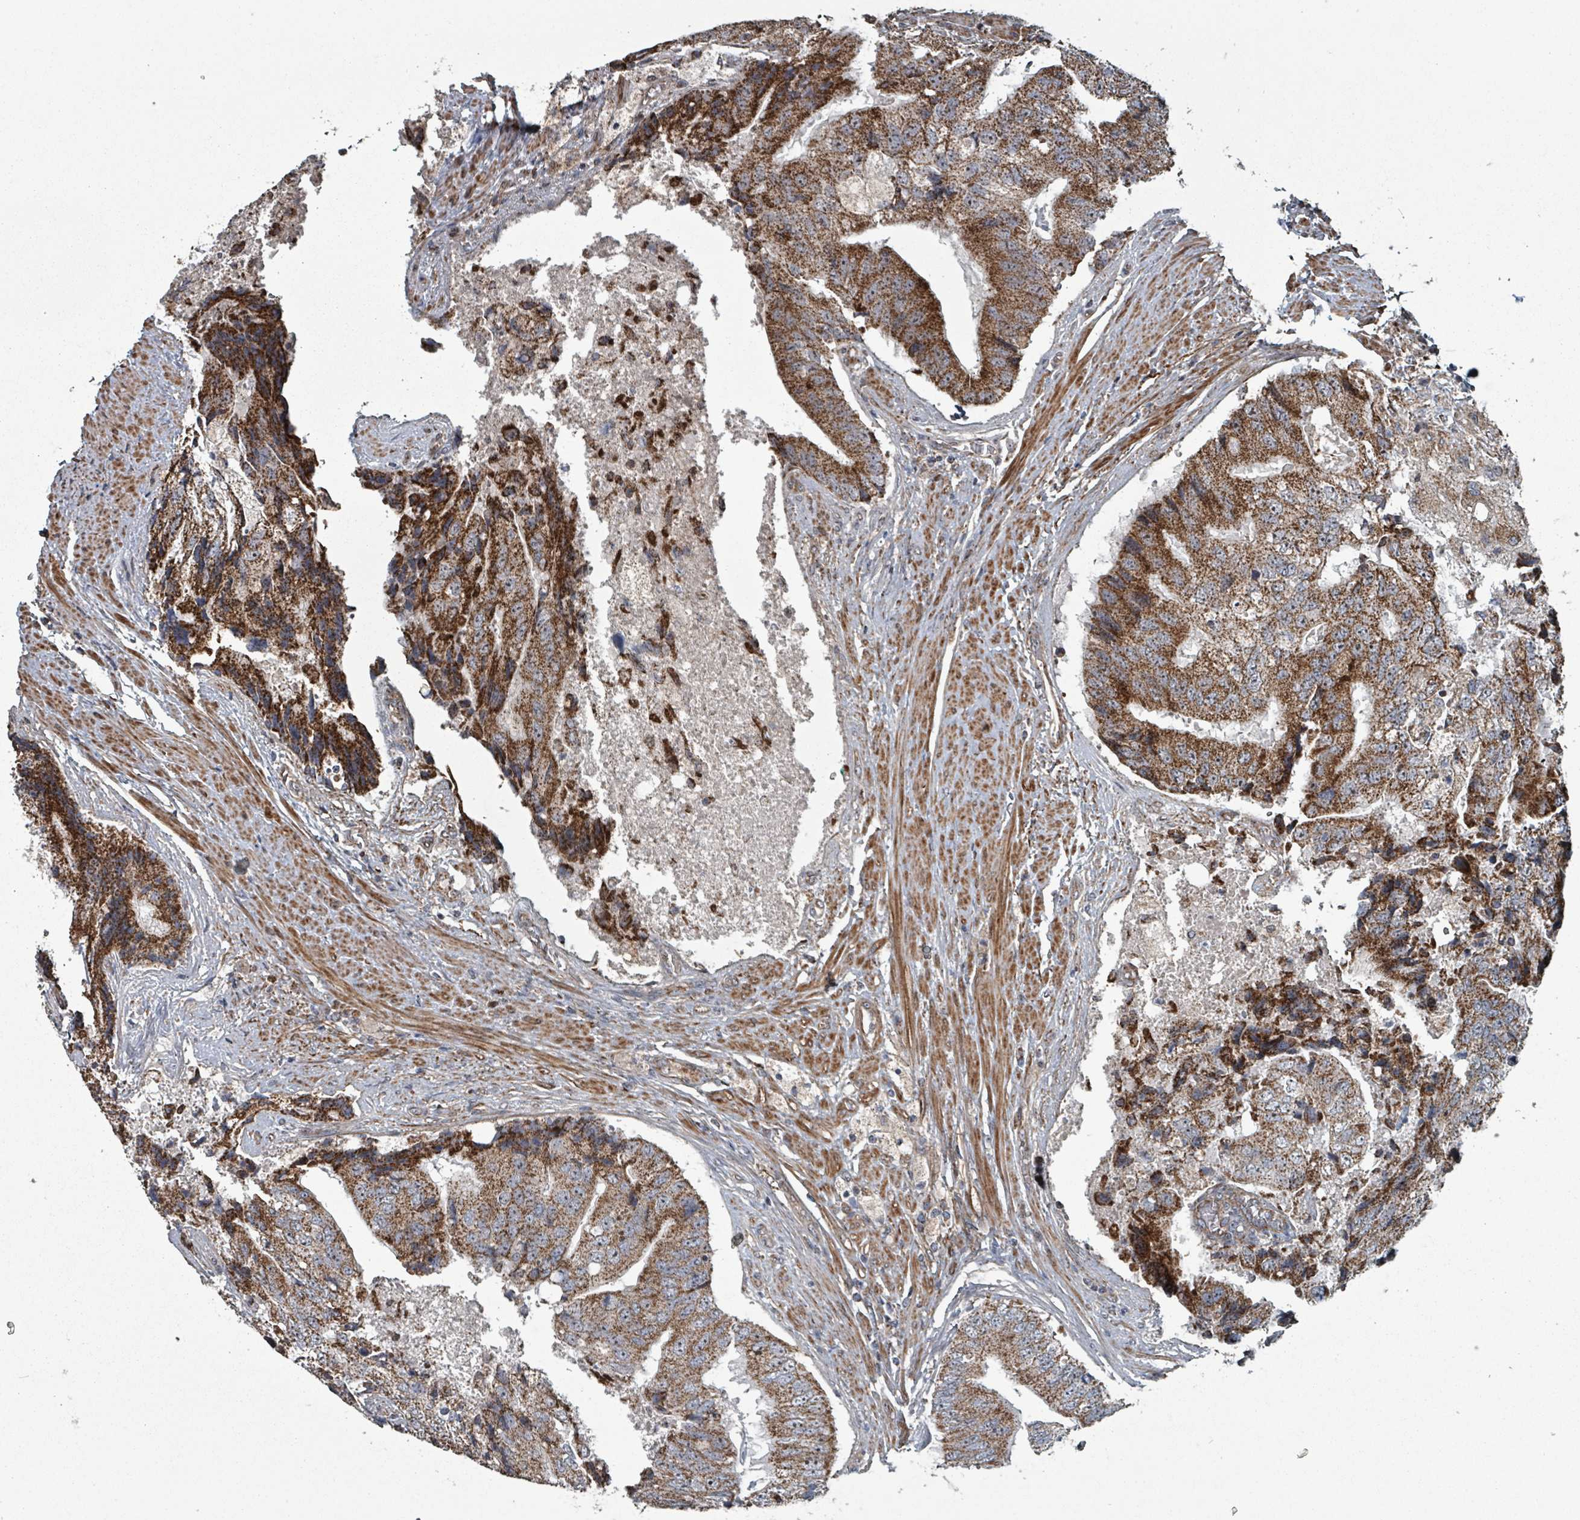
{"staining": {"intensity": "moderate", "quantity": ">75%", "location": "cytoplasmic/membranous"}, "tissue": "prostate cancer", "cell_type": "Tumor cells", "image_type": "cancer", "snomed": [{"axis": "morphology", "description": "Adenocarcinoma, High grade"}, {"axis": "topography", "description": "Prostate"}], "caption": "High-grade adenocarcinoma (prostate) stained for a protein shows moderate cytoplasmic/membranous positivity in tumor cells.", "gene": "MRPL4", "patient": {"sex": "male", "age": 70}}